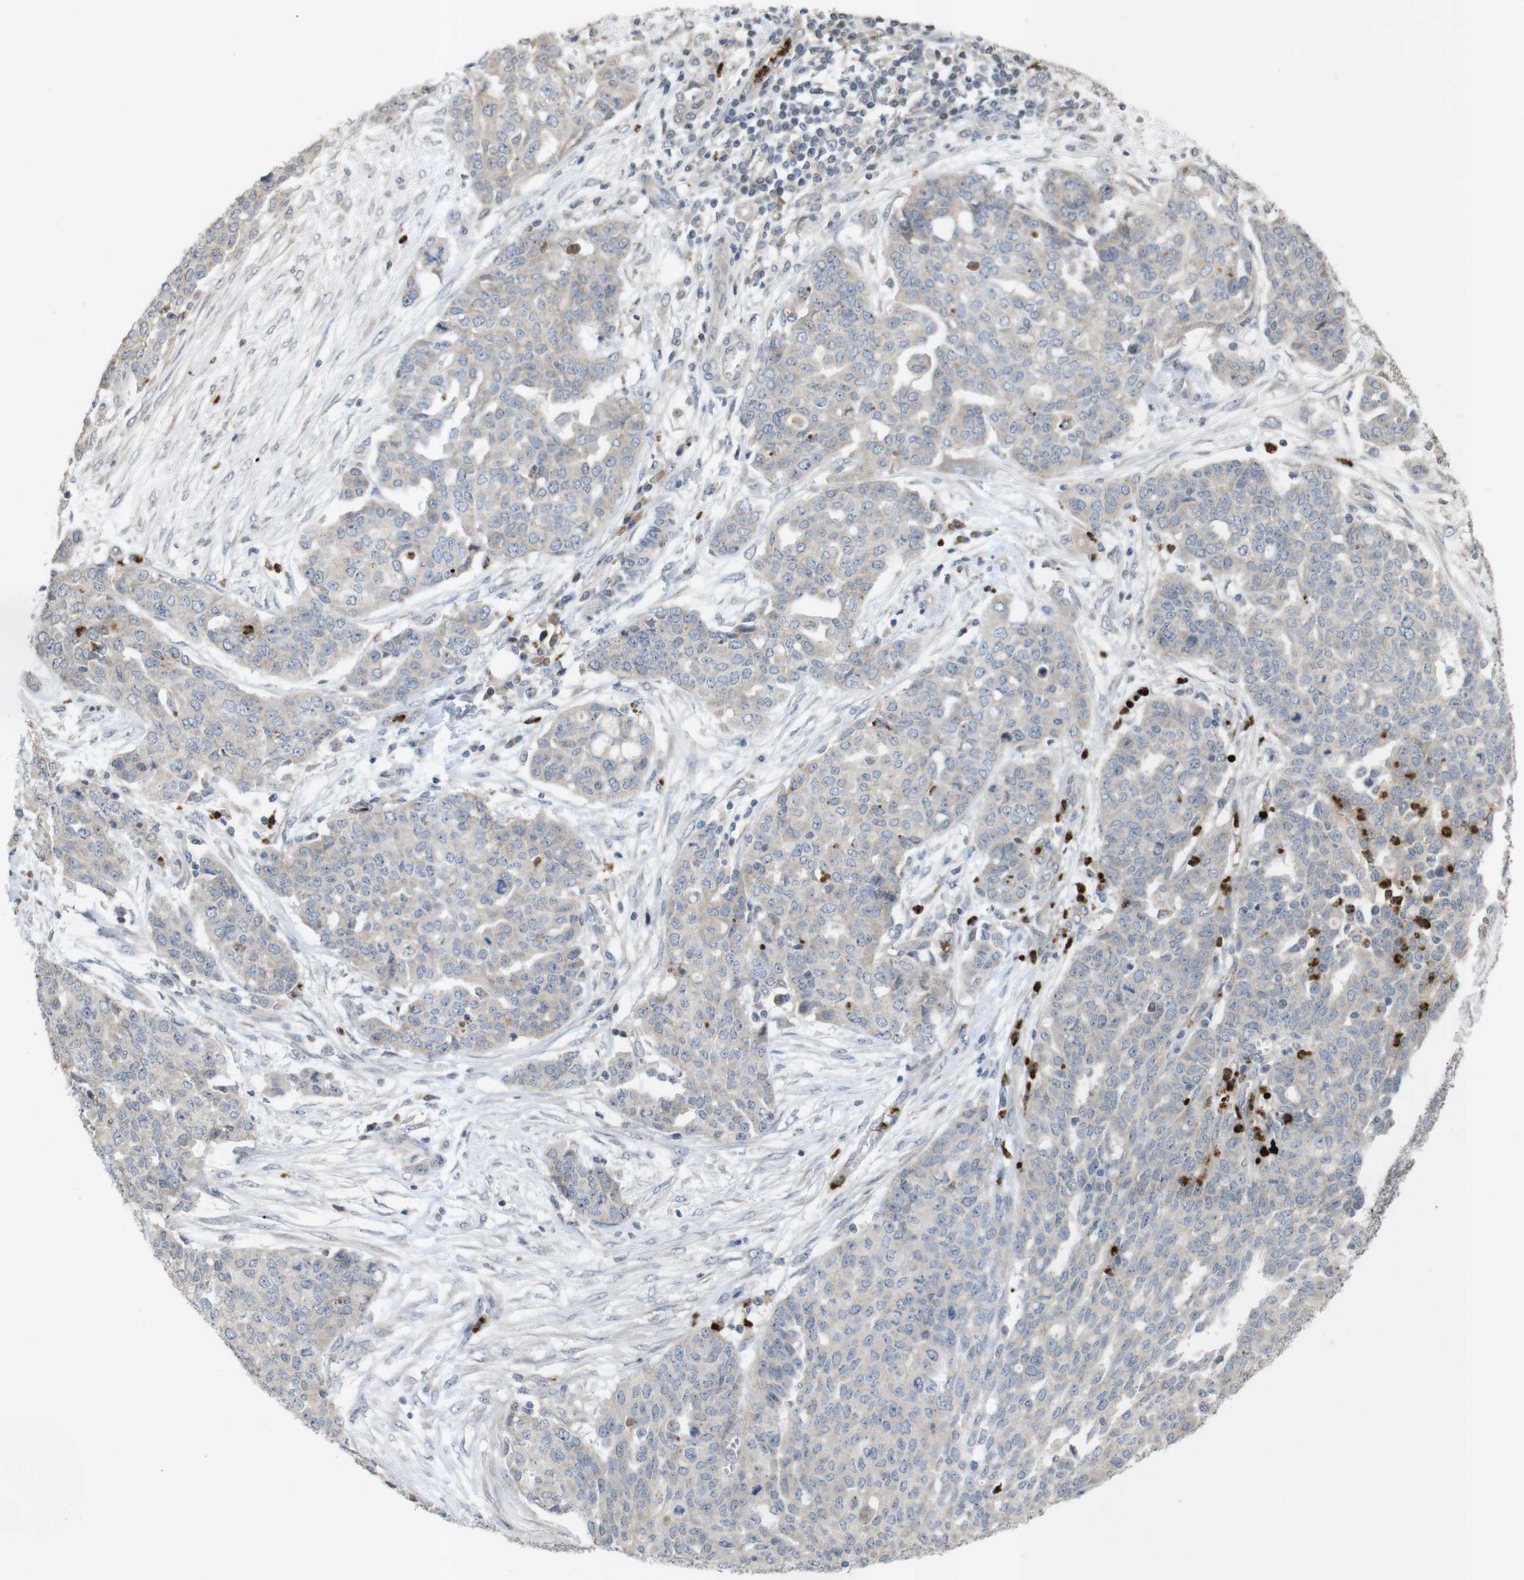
{"staining": {"intensity": "negative", "quantity": "none", "location": "none"}, "tissue": "ovarian cancer", "cell_type": "Tumor cells", "image_type": "cancer", "snomed": [{"axis": "morphology", "description": "Cystadenocarcinoma, serous, NOS"}, {"axis": "topography", "description": "Soft tissue"}, {"axis": "topography", "description": "Ovary"}], "caption": "Immunohistochemistry micrograph of human ovarian cancer (serous cystadenocarcinoma) stained for a protein (brown), which demonstrates no positivity in tumor cells. The staining was performed using DAB to visualize the protein expression in brown, while the nuclei were stained in blue with hematoxylin (Magnification: 20x).", "gene": "TSPAN14", "patient": {"sex": "female", "age": 57}}